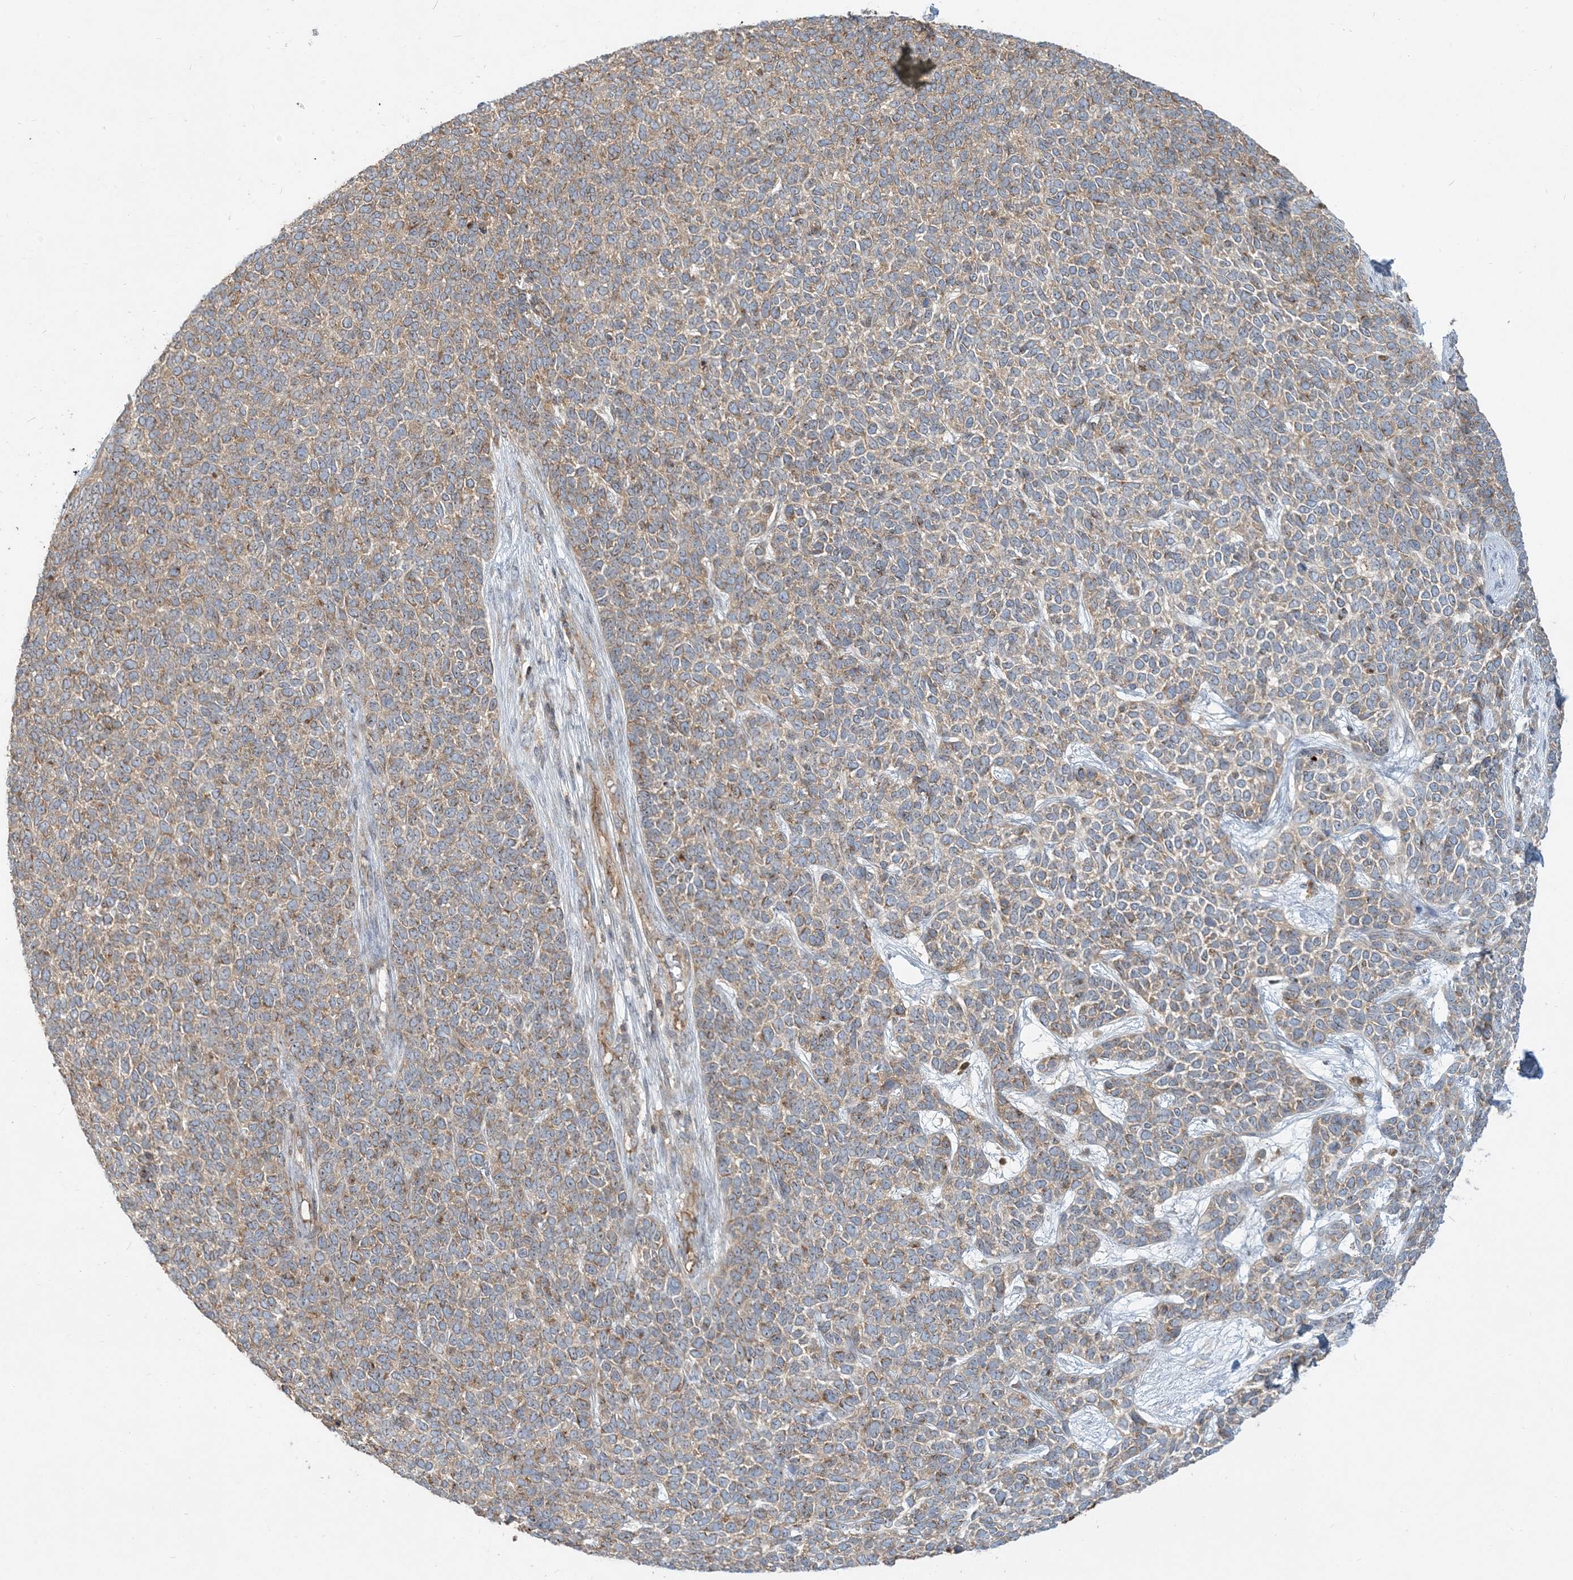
{"staining": {"intensity": "weak", "quantity": ">75%", "location": "cytoplasmic/membranous"}, "tissue": "skin cancer", "cell_type": "Tumor cells", "image_type": "cancer", "snomed": [{"axis": "morphology", "description": "Basal cell carcinoma"}, {"axis": "topography", "description": "Skin"}], "caption": "Protein analysis of skin basal cell carcinoma tissue demonstrates weak cytoplasmic/membranous staining in approximately >75% of tumor cells.", "gene": "AP1AR", "patient": {"sex": "female", "age": 84}}